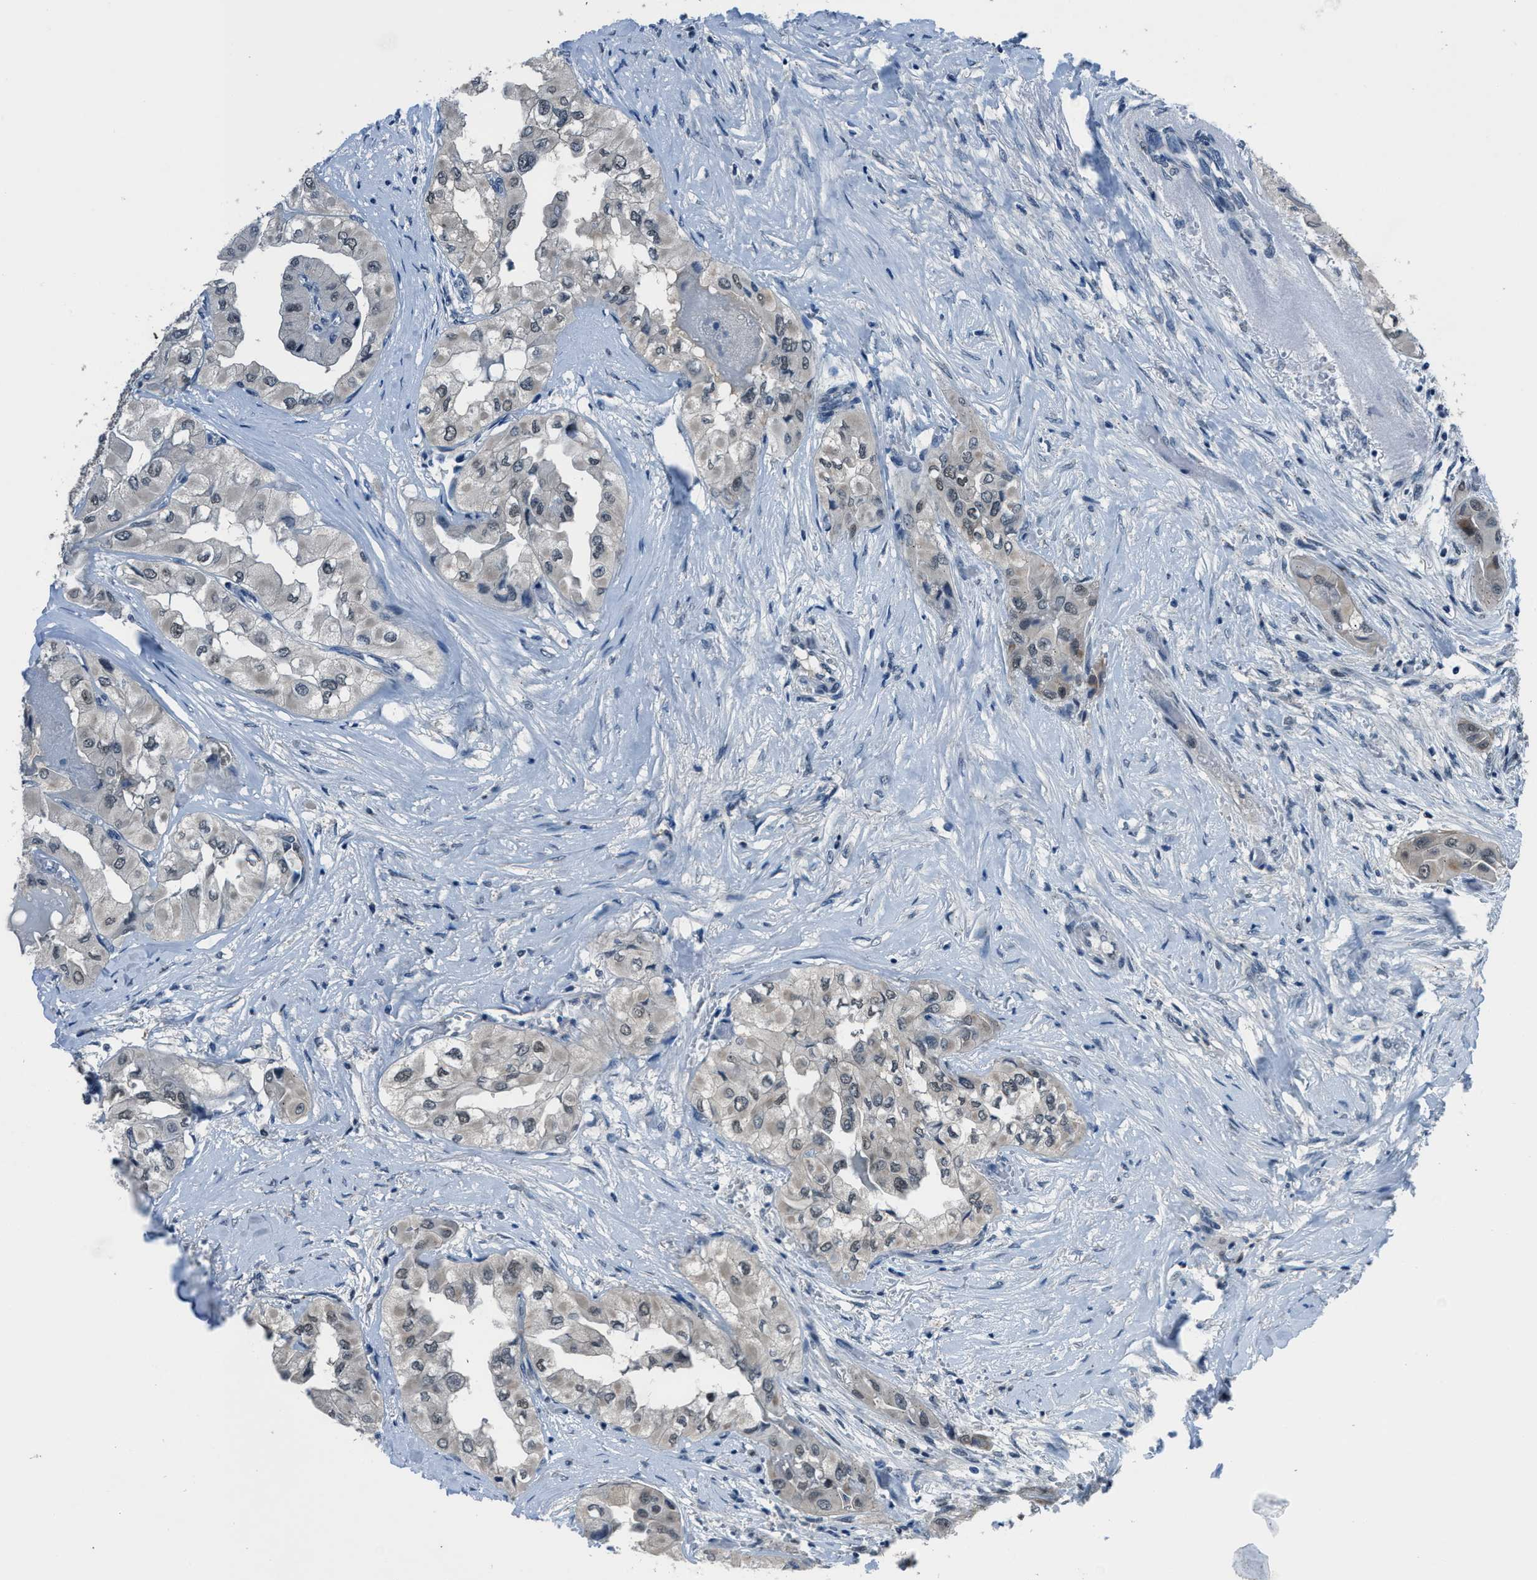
{"staining": {"intensity": "weak", "quantity": "<25%", "location": "cytoplasmic/membranous,nuclear"}, "tissue": "thyroid cancer", "cell_type": "Tumor cells", "image_type": "cancer", "snomed": [{"axis": "morphology", "description": "Papillary adenocarcinoma, NOS"}, {"axis": "topography", "description": "Thyroid gland"}], "caption": "Tumor cells show no significant protein expression in thyroid papillary adenocarcinoma.", "gene": "DUSP19", "patient": {"sex": "female", "age": 59}}